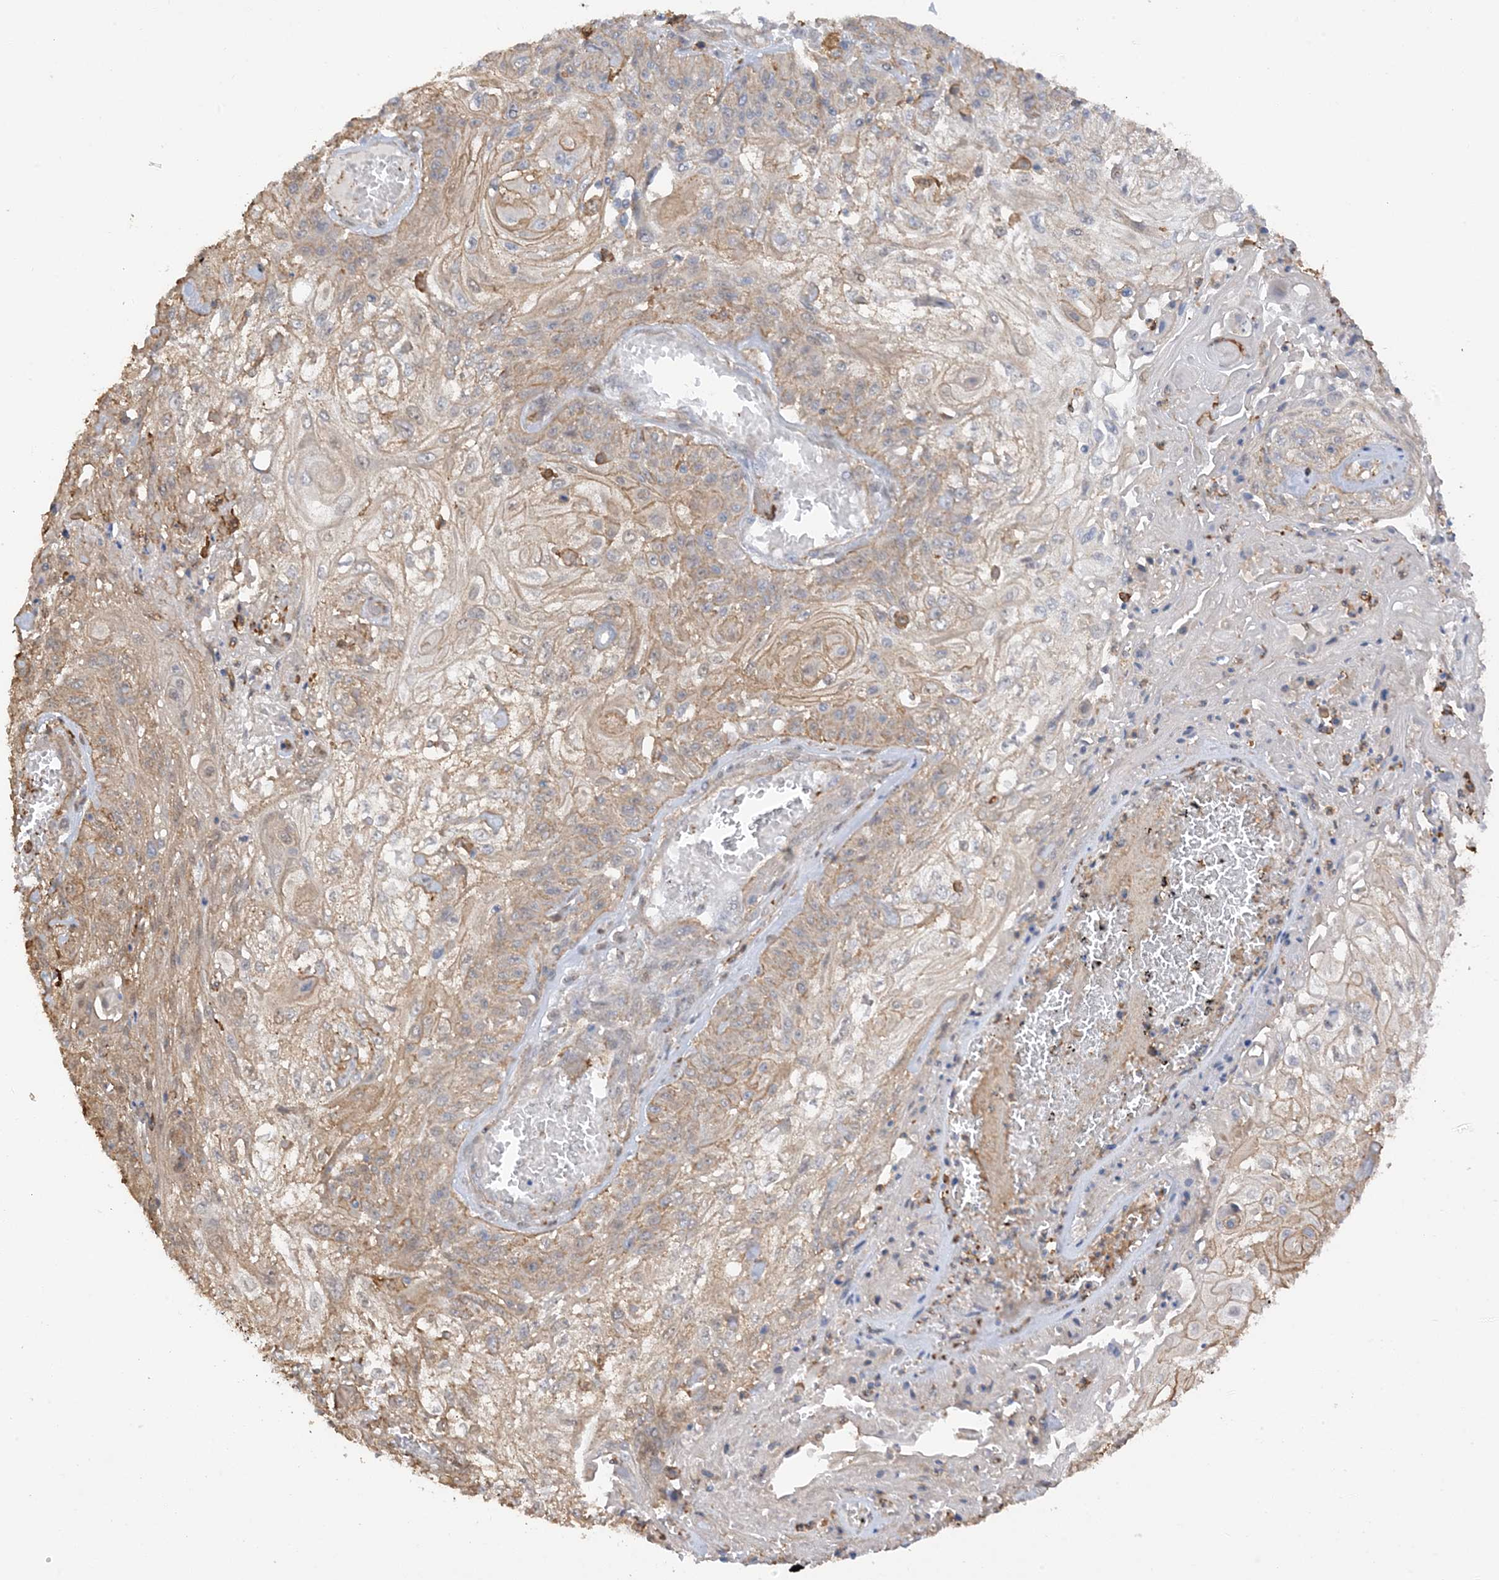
{"staining": {"intensity": "moderate", "quantity": "25%-75%", "location": "cytoplasmic/membranous"}, "tissue": "skin cancer", "cell_type": "Tumor cells", "image_type": "cancer", "snomed": [{"axis": "morphology", "description": "Squamous cell carcinoma, NOS"}, {"axis": "morphology", "description": "Squamous cell carcinoma, metastatic, NOS"}, {"axis": "topography", "description": "Skin"}, {"axis": "topography", "description": "Lymph node"}], "caption": "Brown immunohistochemical staining in human skin cancer (metastatic squamous cell carcinoma) displays moderate cytoplasmic/membranous positivity in approximately 25%-75% of tumor cells.", "gene": "PHACTR2", "patient": {"sex": "male", "age": 75}}